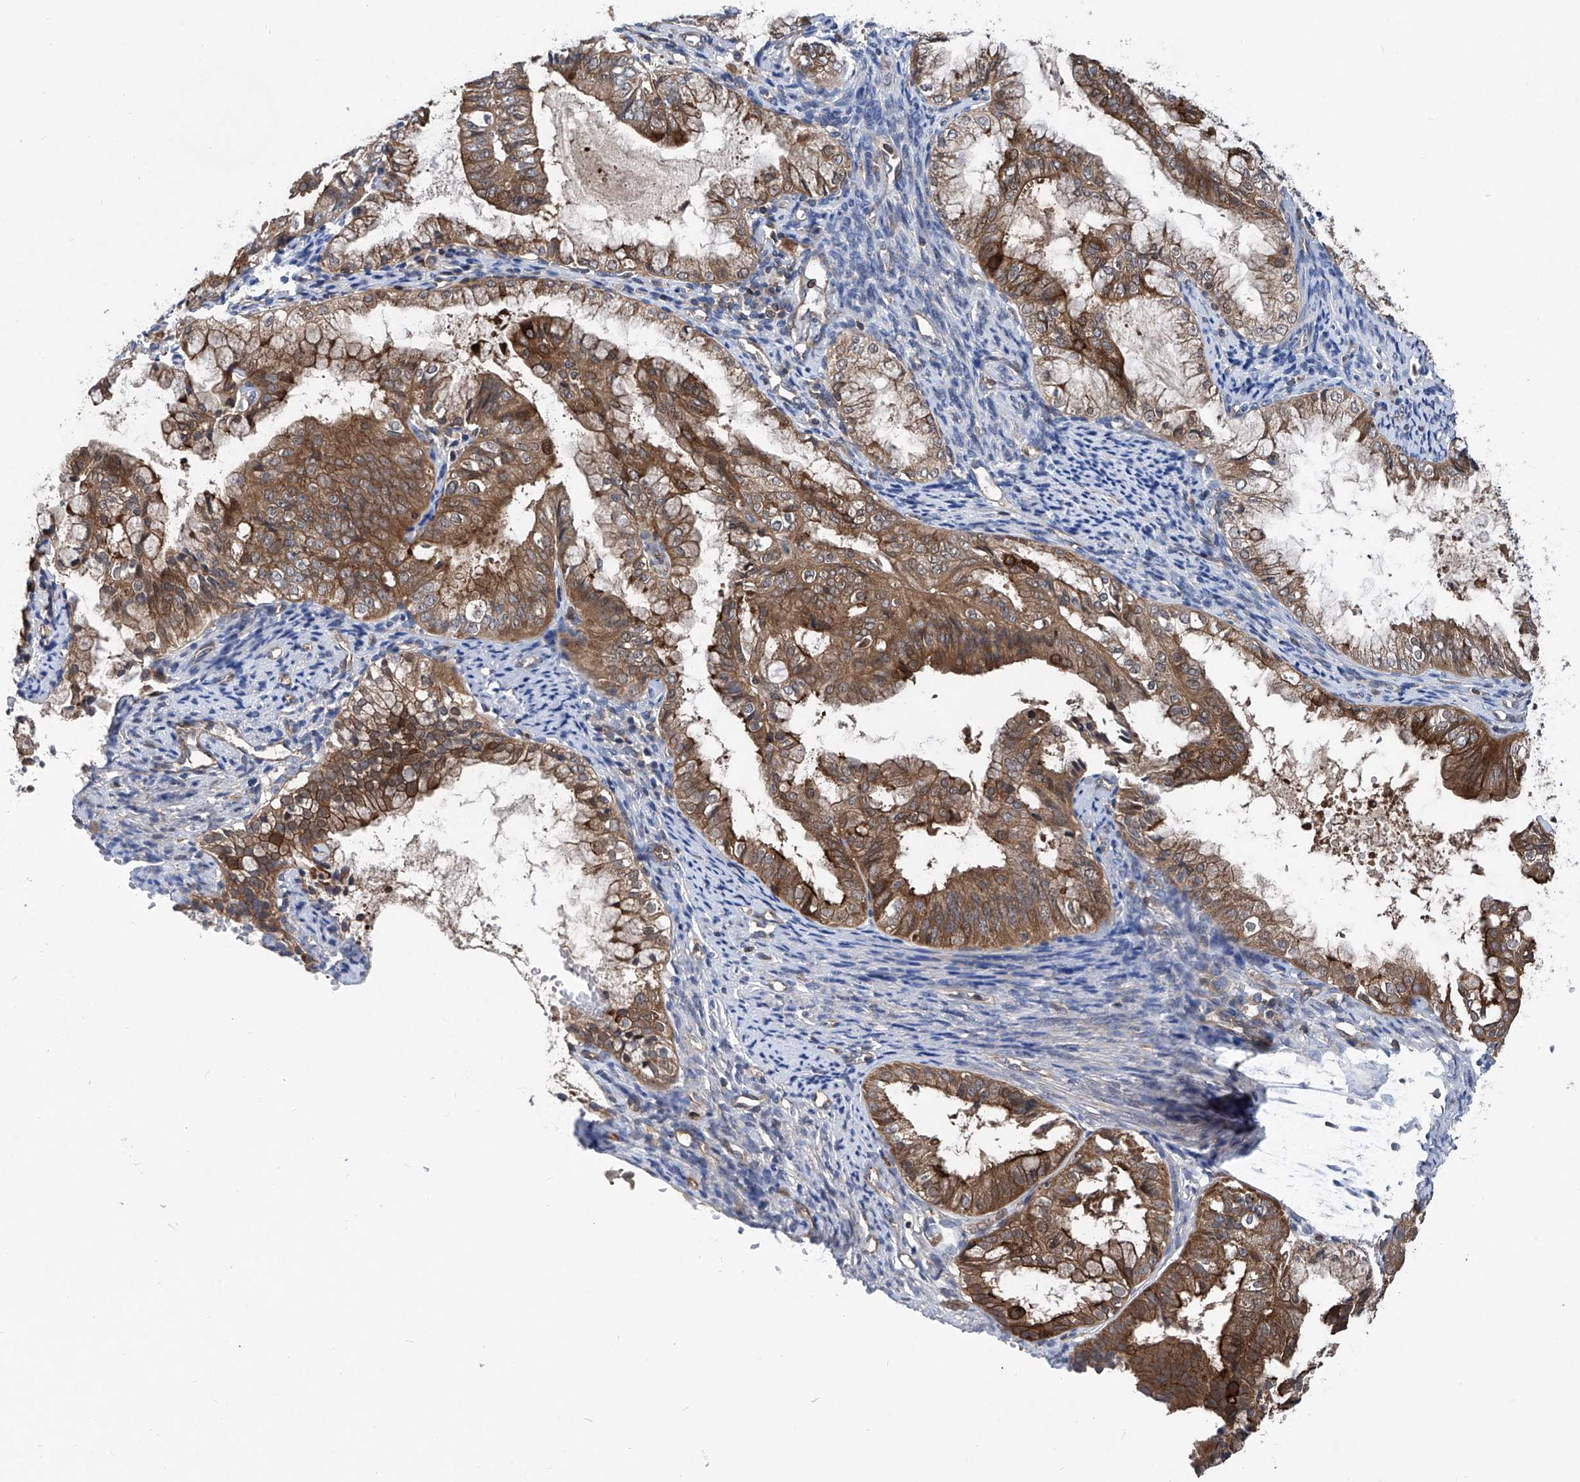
{"staining": {"intensity": "moderate", "quantity": ">75%", "location": "cytoplasmic/membranous"}, "tissue": "endometrial cancer", "cell_type": "Tumor cells", "image_type": "cancer", "snomed": [{"axis": "morphology", "description": "Adenocarcinoma, NOS"}, {"axis": "topography", "description": "Endometrium"}], "caption": "A high-resolution photomicrograph shows immunohistochemistry (IHC) staining of endometrial cancer (adenocarcinoma), which shows moderate cytoplasmic/membranous positivity in approximately >75% of tumor cells.", "gene": "TRIM38", "patient": {"sex": "female", "age": 63}}